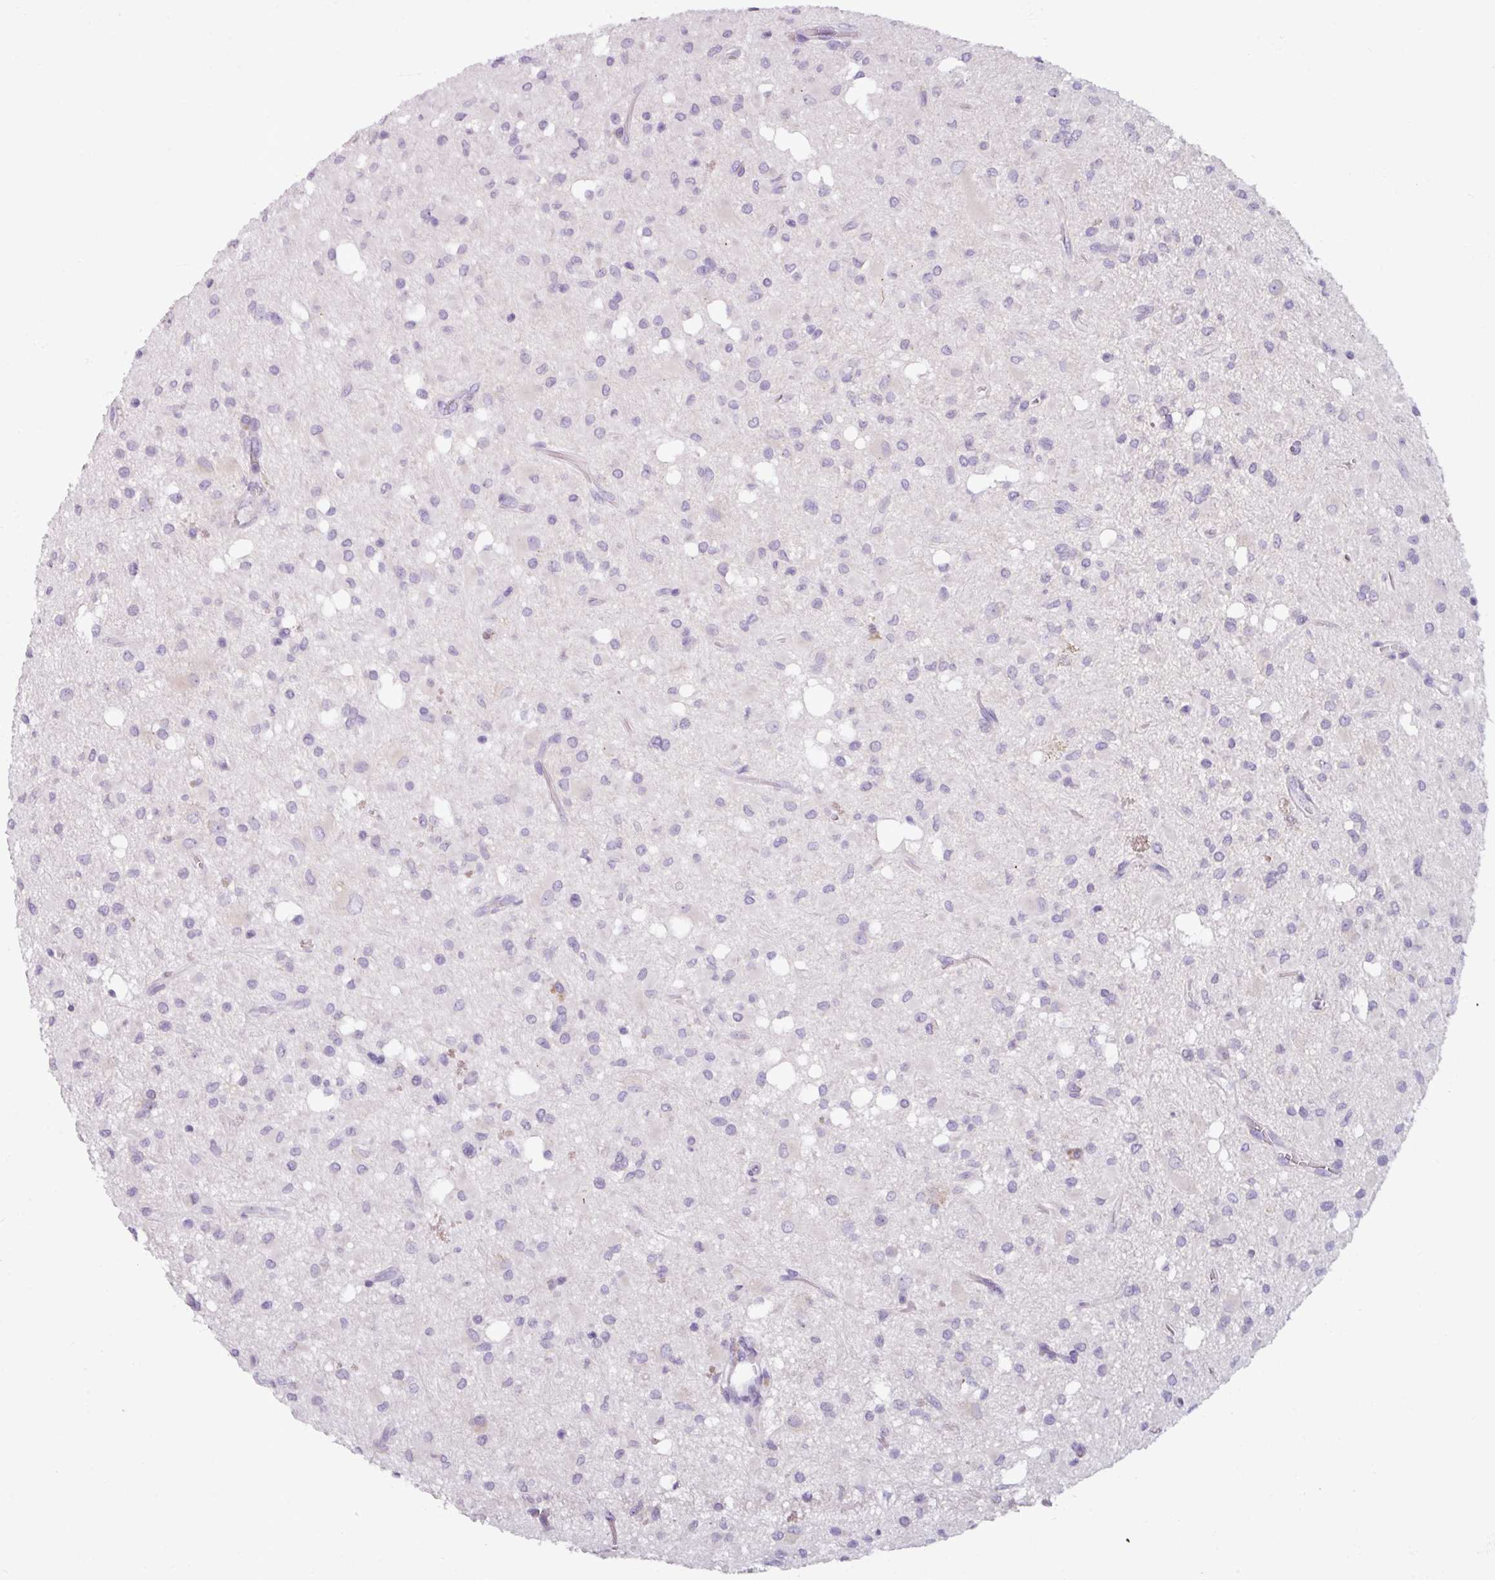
{"staining": {"intensity": "negative", "quantity": "none", "location": "none"}, "tissue": "glioma", "cell_type": "Tumor cells", "image_type": "cancer", "snomed": [{"axis": "morphology", "description": "Glioma, malignant, Low grade"}, {"axis": "topography", "description": "Brain"}], "caption": "Malignant low-grade glioma was stained to show a protein in brown. There is no significant positivity in tumor cells. Brightfield microscopy of IHC stained with DAB (brown) and hematoxylin (blue), captured at high magnification.", "gene": "SMIM11", "patient": {"sex": "female", "age": 33}}